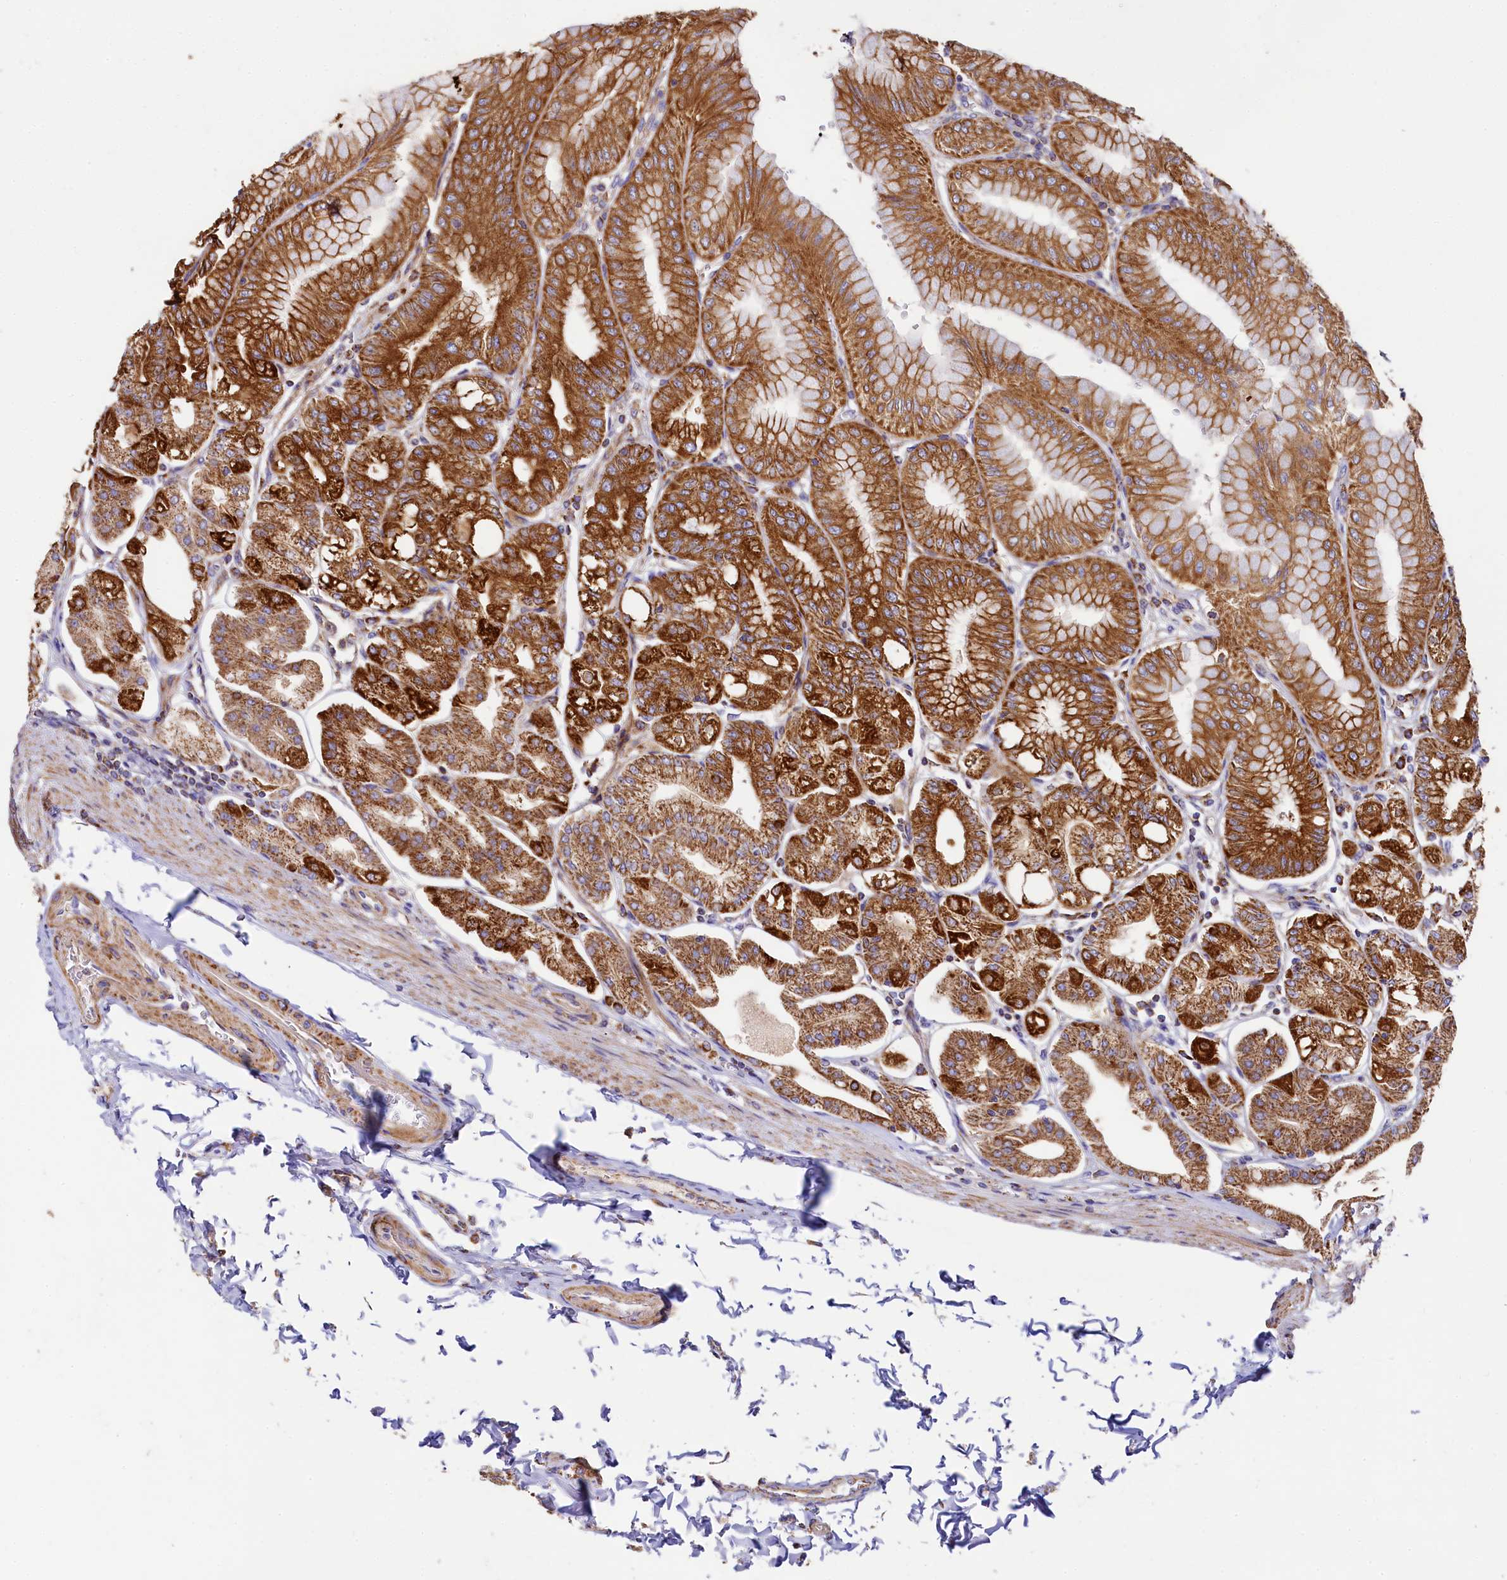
{"staining": {"intensity": "strong", "quantity": ">75%", "location": "cytoplasmic/membranous"}, "tissue": "stomach", "cell_type": "Glandular cells", "image_type": "normal", "snomed": [{"axis": "morphology", "description": "Normal tissue, NOS"}, {"axis": "topography", "description": "Stomach, lower"}], "caption": "Stomach stained for a protein displays strong cytoplasmic/membranous positivity in glandular cells. (DAB IHC with brightfield microscopy, high magnification).", "gene": "CLYBL", "patient": {"sex": "male", "age": 71}}